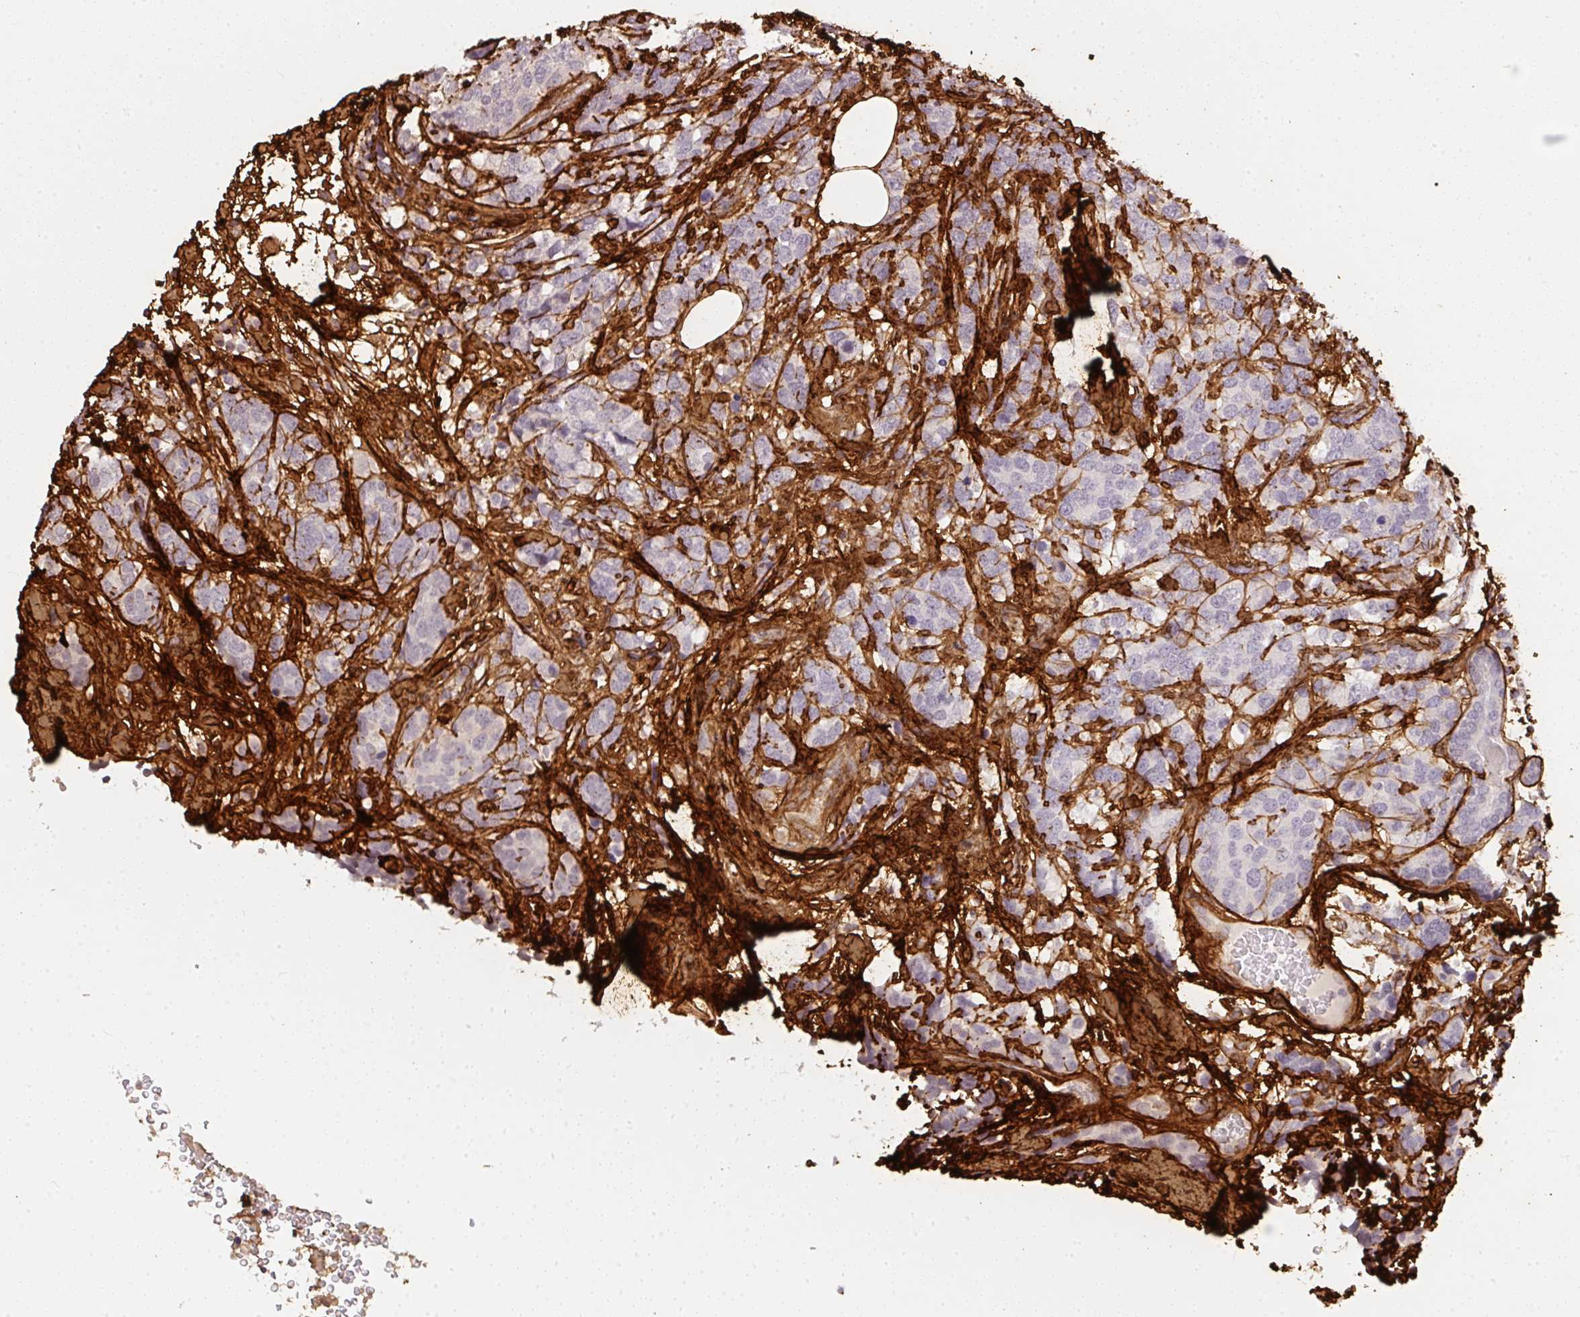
{"staining": {"intensity": "negative", "quantity": "none", "location": "none"}, "tissue": "breast cancer", "cell_type": "Tumor cells", "image_type": "cancer", "snomed": [{"axis": "morphology", "description": "Lobular carcinoma"}, {"axis": "topography", "description": "Breast"}], "caption": "Micrograph shows no significant protein positivity in tumor cells of lobular carcinoma (breast). (DAB (3,3'-diaminobenzidine) IHC with hematoxylin counter stain).", "gene": "COL3A1", "patient": {"sex": "female", "age": 59}}